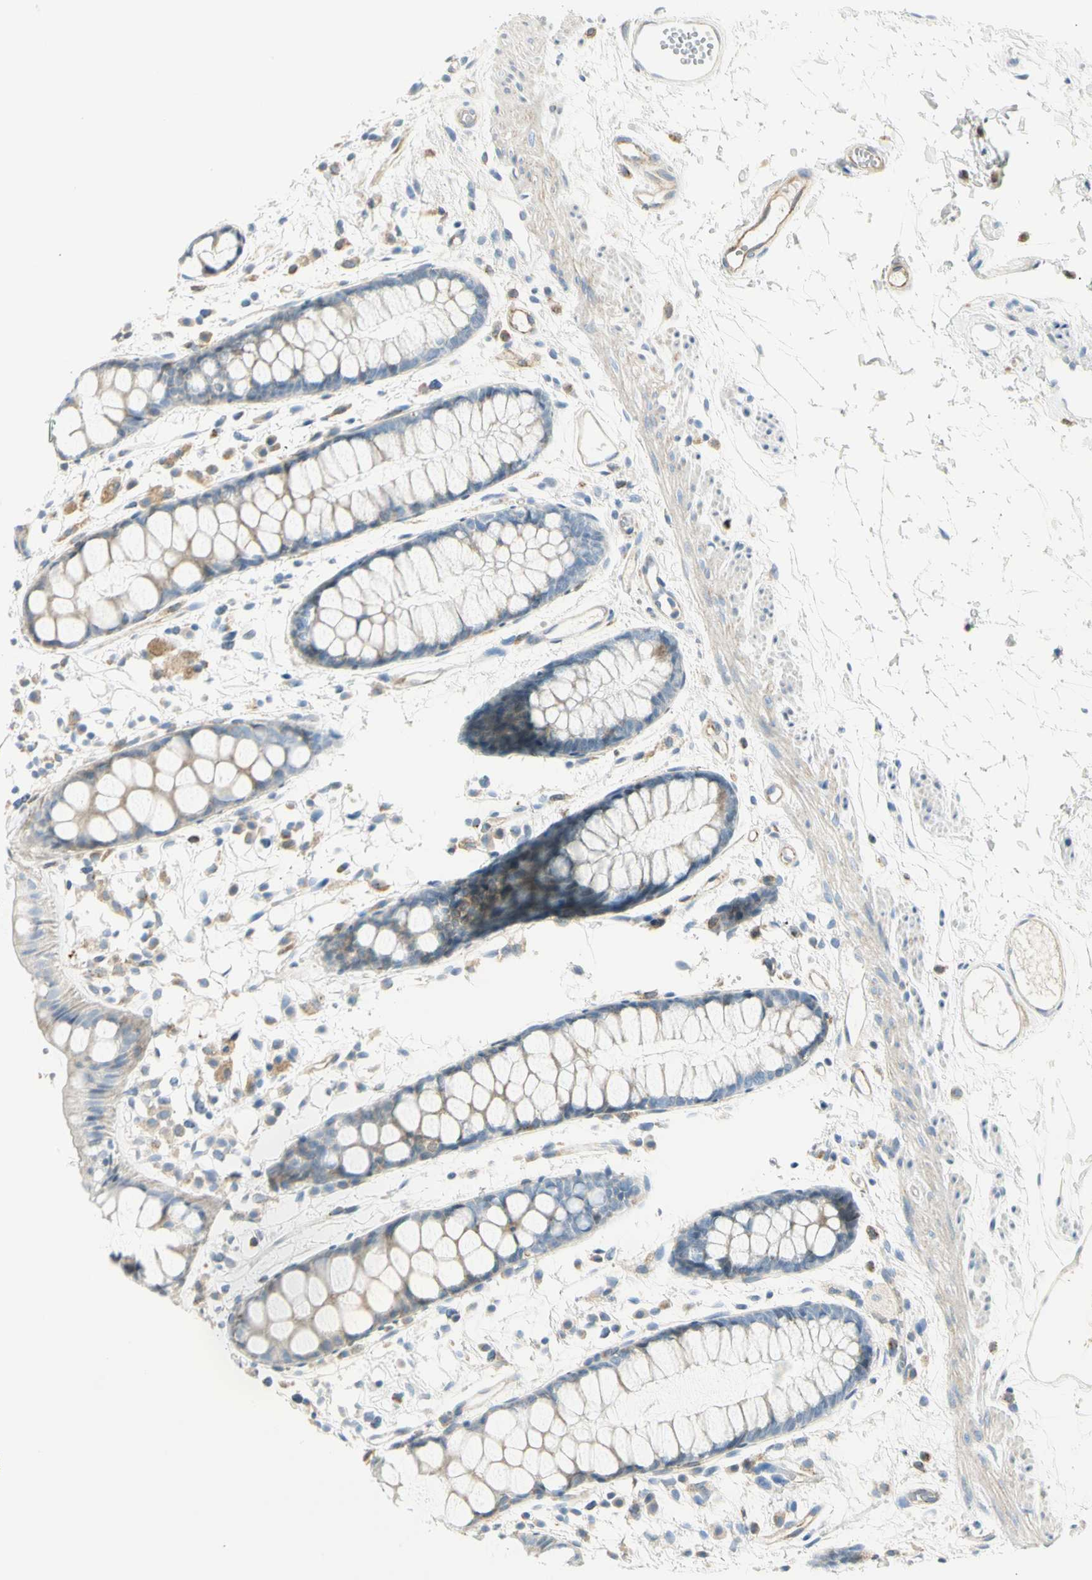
{"staining": {"intensity": "moderate", "quantity": "25%-75%", "location": "cytoplasmic/membranous"}, "tissue": "rectum", "cell_type": "Glandular cells", "image_type": "normal", "snomed": [{"axis": "morphology", "description": "Normal tissue, NOS"}, {"axis": "topography", "description": "Rectum"}], "caption": "The micrograph demonstrates a brown stain indicating the presence of a protein in the cytoplasmic/membranous of glandular cells in rectum.", "gene": "TNFSF11", "patient": {"sex": "female", "age": 66}}